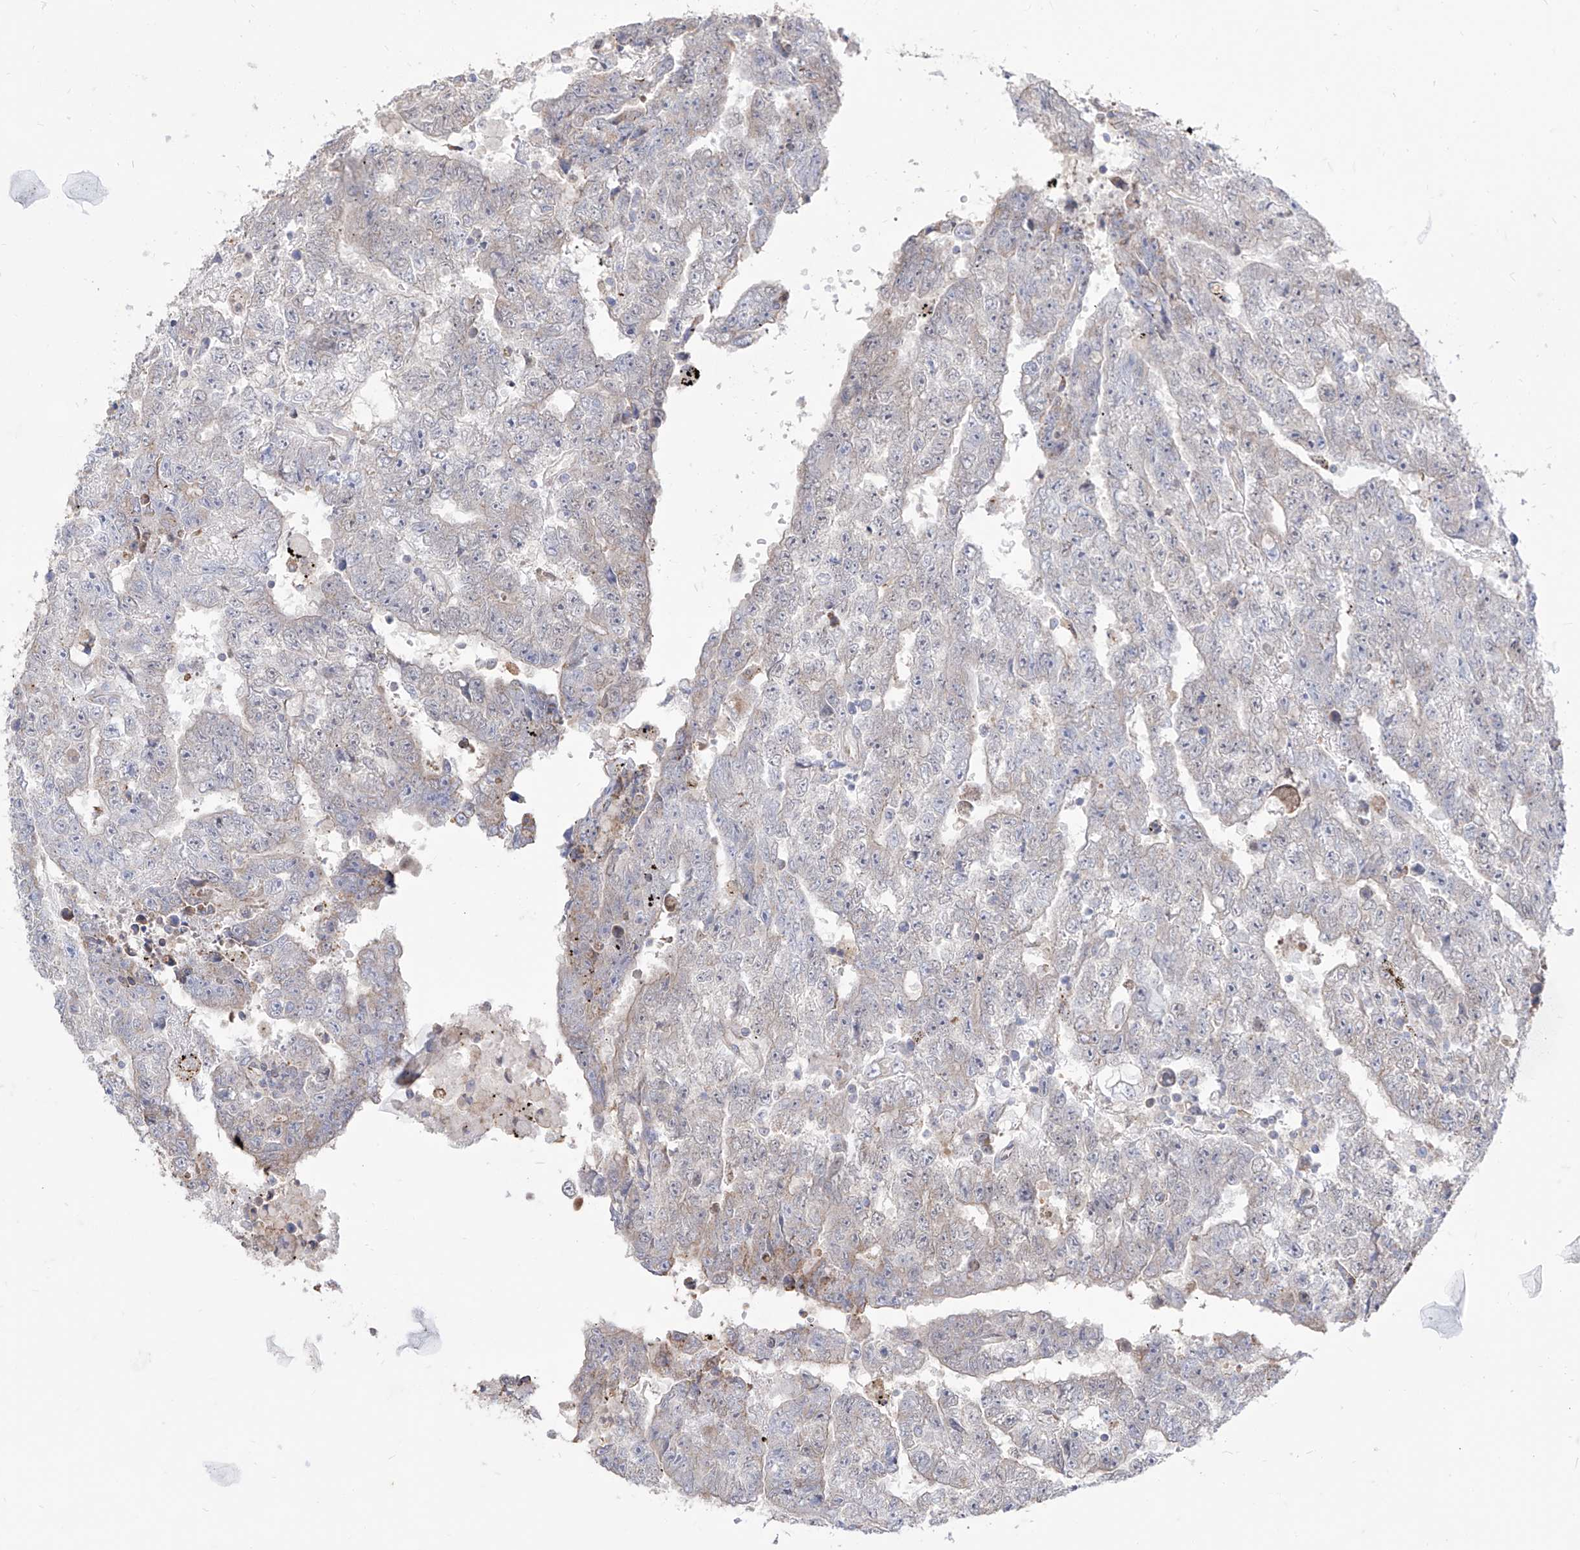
{"staining": {"intensity": "negative", "quantity": "none", "location": "none"}, "tissue": "testis cancer", "cell_type": "Tumor cells", "image_type": "cancer", "snomed": [{"axis": "morphology", "description": "Carcinoma, Embryonal, NOS"}, {"axis": "topography", "description": "Testis"}], "caption": "Testis cancer stained for a protein using IHC reveals no expression tumor cells.", "gene": "BROX", "patient": {"sex": "male", "age": 25}}